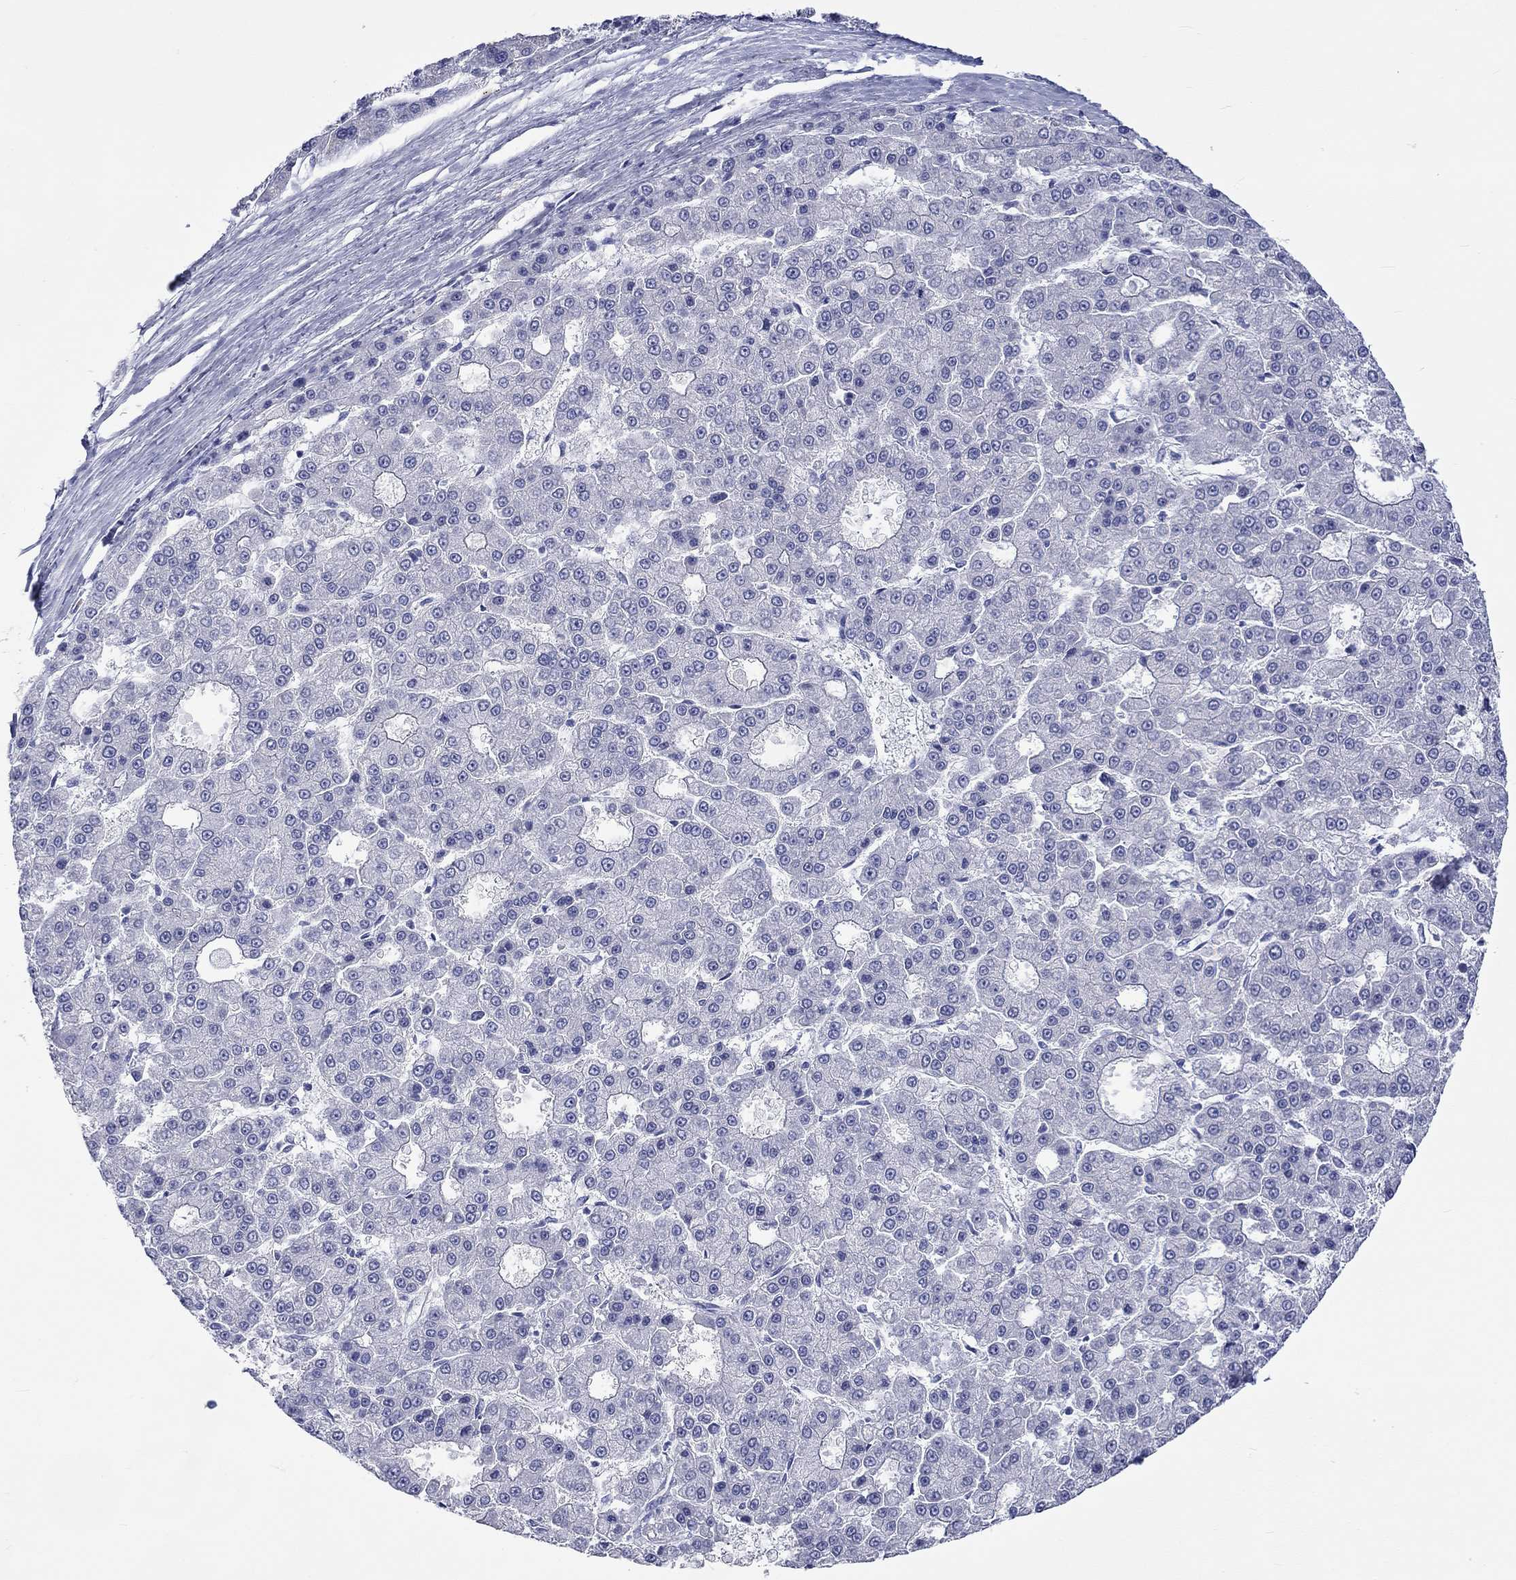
{"staining": {"intensity": "negative", "quantity": "none", "location": "none"}, "tissue": "liver cancer", "cell_type": "Tumor cells", "image_type": "cancer", "snomed": [{"axis": "morphology", "description": "Carcinoma, Hepatocellular, NOS"}, {"axis": "topography", "description": "Liver"}], "caption": "IHC micrograph of neoplastic tissue: human liver hepatocellular carcinoma stained with DAB (3,3'-diaminobenzidine) exhibits no significant protein positivity in tumor cells.", "gene": "CERS1", "patient": {"sex": "male", "age": 70}}